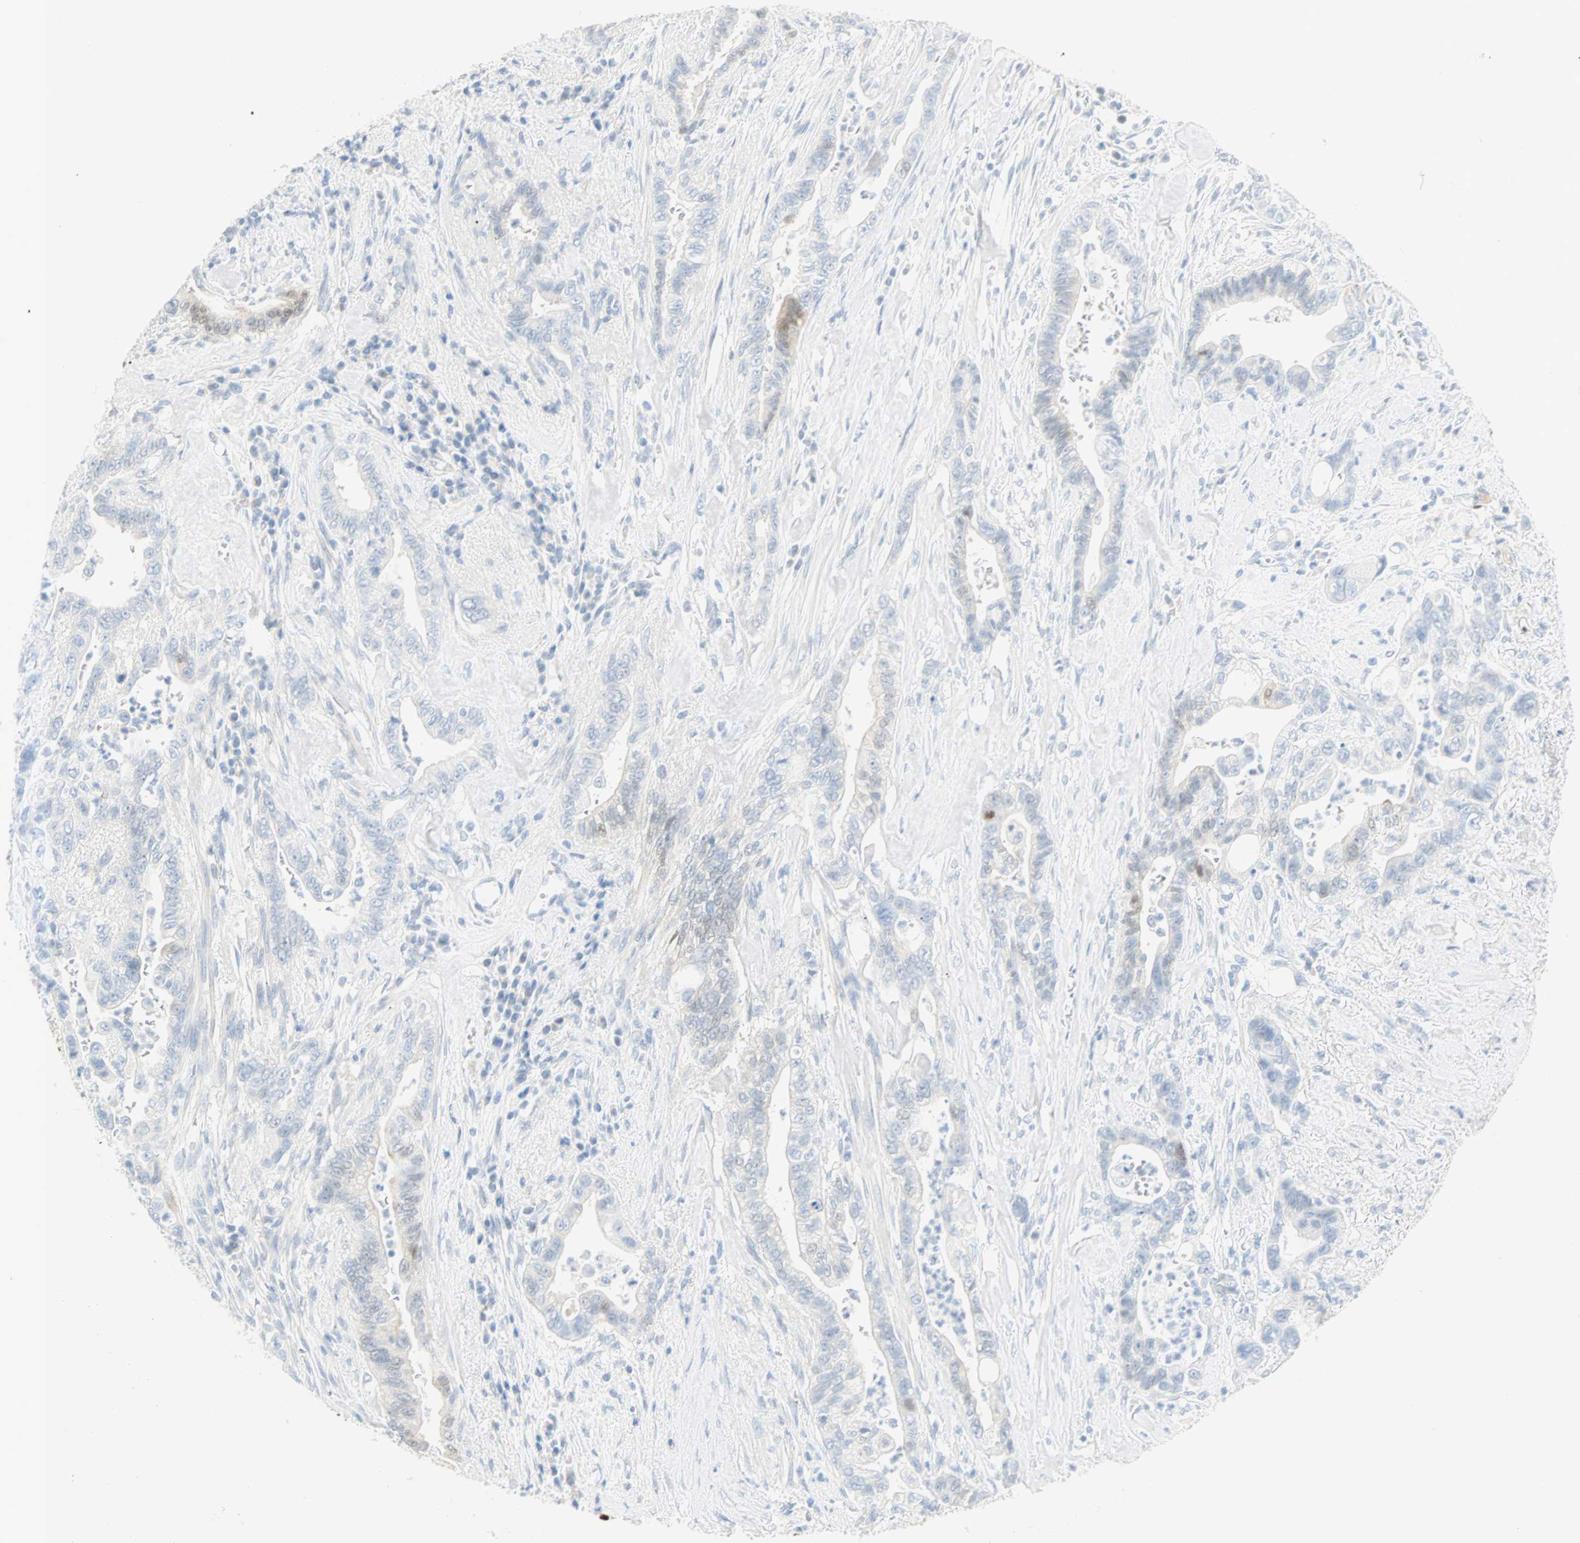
{"staining": {"intensity": "weak", "quantity": "<25%", "location": "cytoplasmic/membranous"}, "tissue": "pancreatic cancer", "cell_type": "Tumor cells", "image_type": "cancer", "snomed": [{"axis": "morphology", "description": "Adenocarcinoma, NOS"}, {"axis": "topography", "description": "Pancreas"}], "caption": "Tumor cells are negative for brown protein staining in pancreatic adenocarcinoma.", "gene": "SELENBP1", "patient": {"sex": "male", "age": 70}}